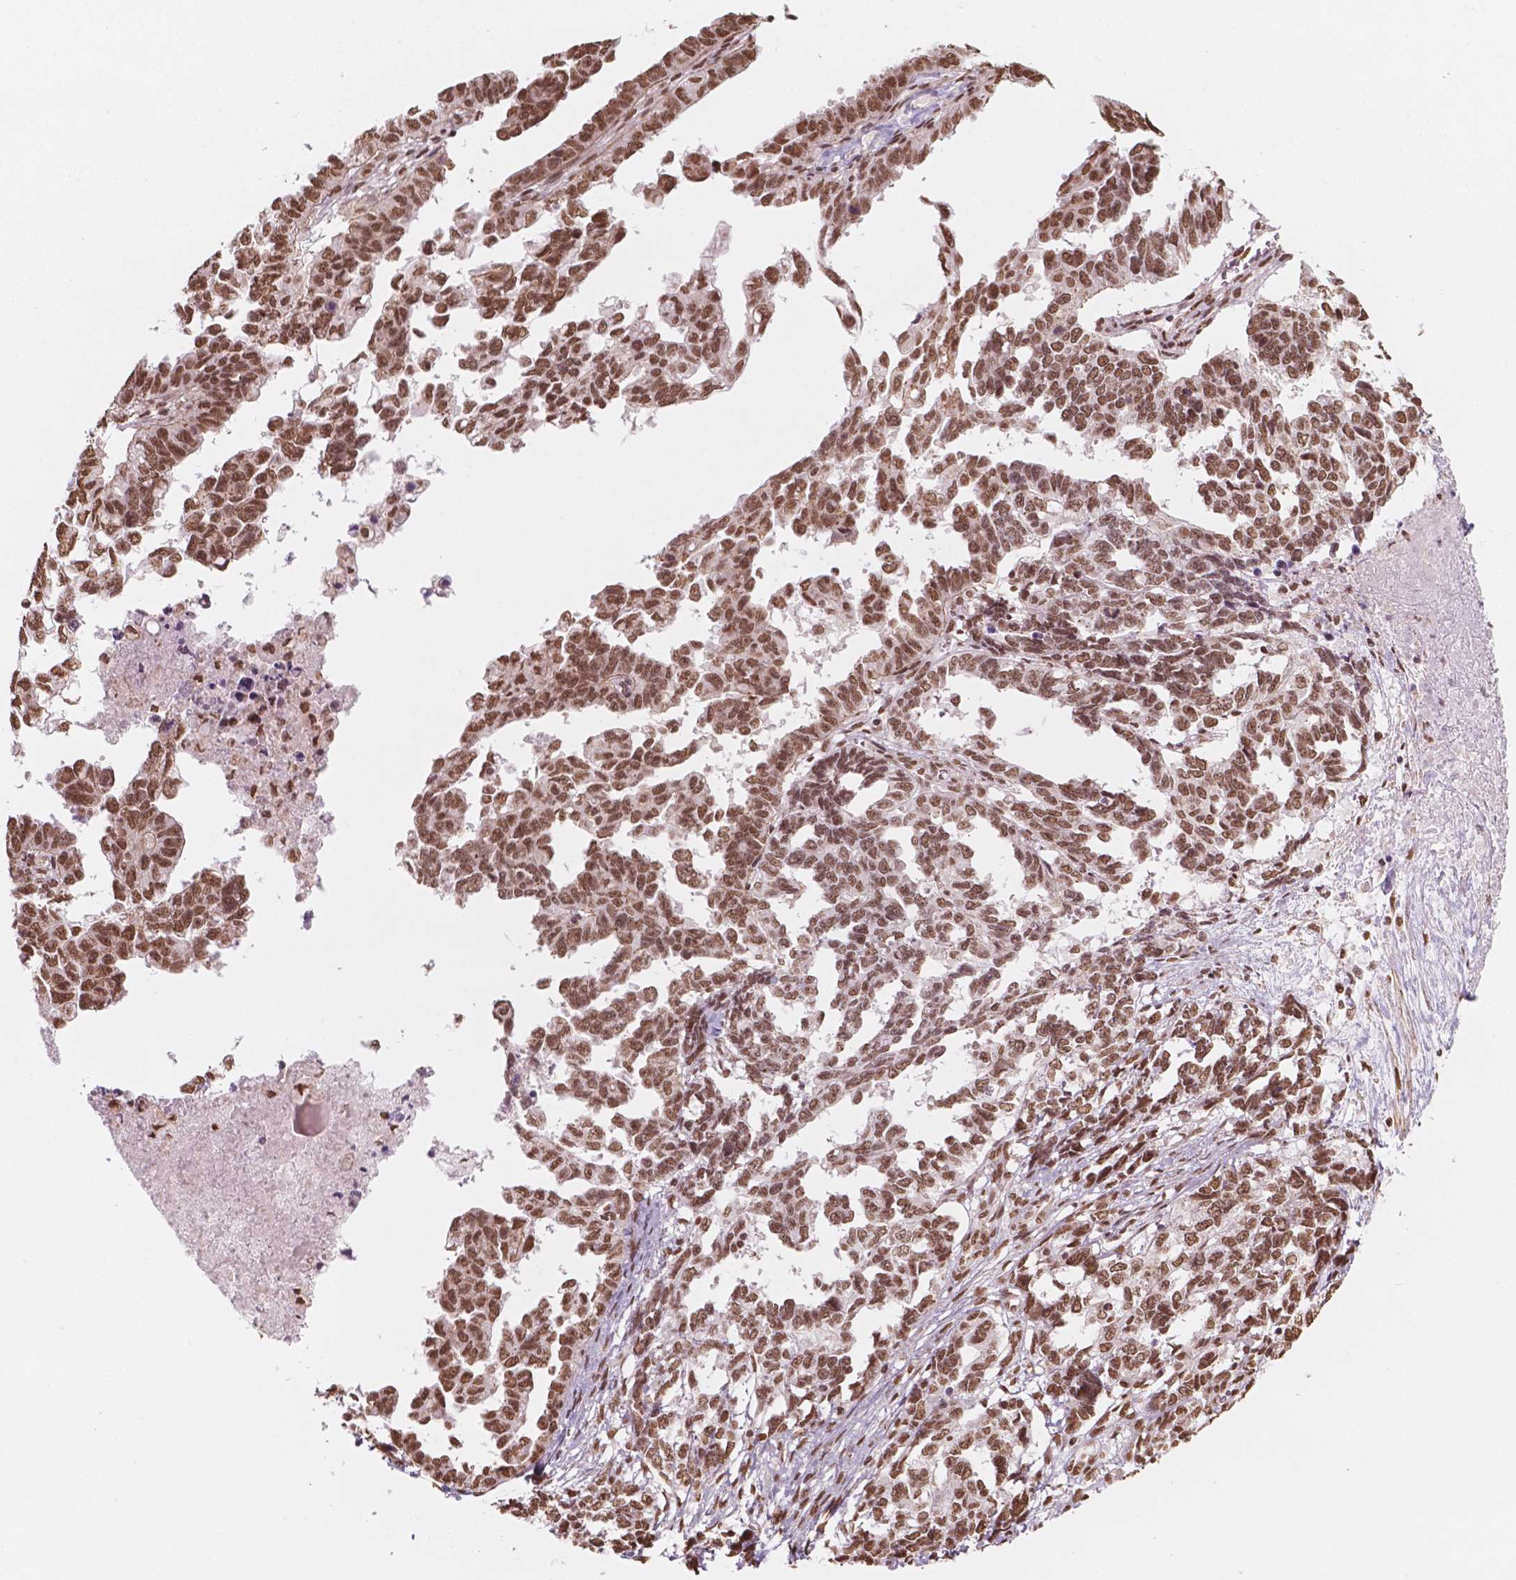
{"staining": {"intensity": "moderate", "quantity": ">75%", "location": "nuclear"}, "tissue": "ovarian cancer", "cell_type": "Tumor cells", "image_type": "cancer", "snomed": [{"axis": "morphology", "description": "Cystadenocarcinoma, serous, NOS"}, {"axis": "topography", "description": "Ovary"}], "caption": "Human ovarian cancer (serous cystadenocarcinoma) stained with a protein marker displays moderate staining in tumor cells.", "gene": "GTF3C5", "patient": {"sex": "female", "age": 69}}